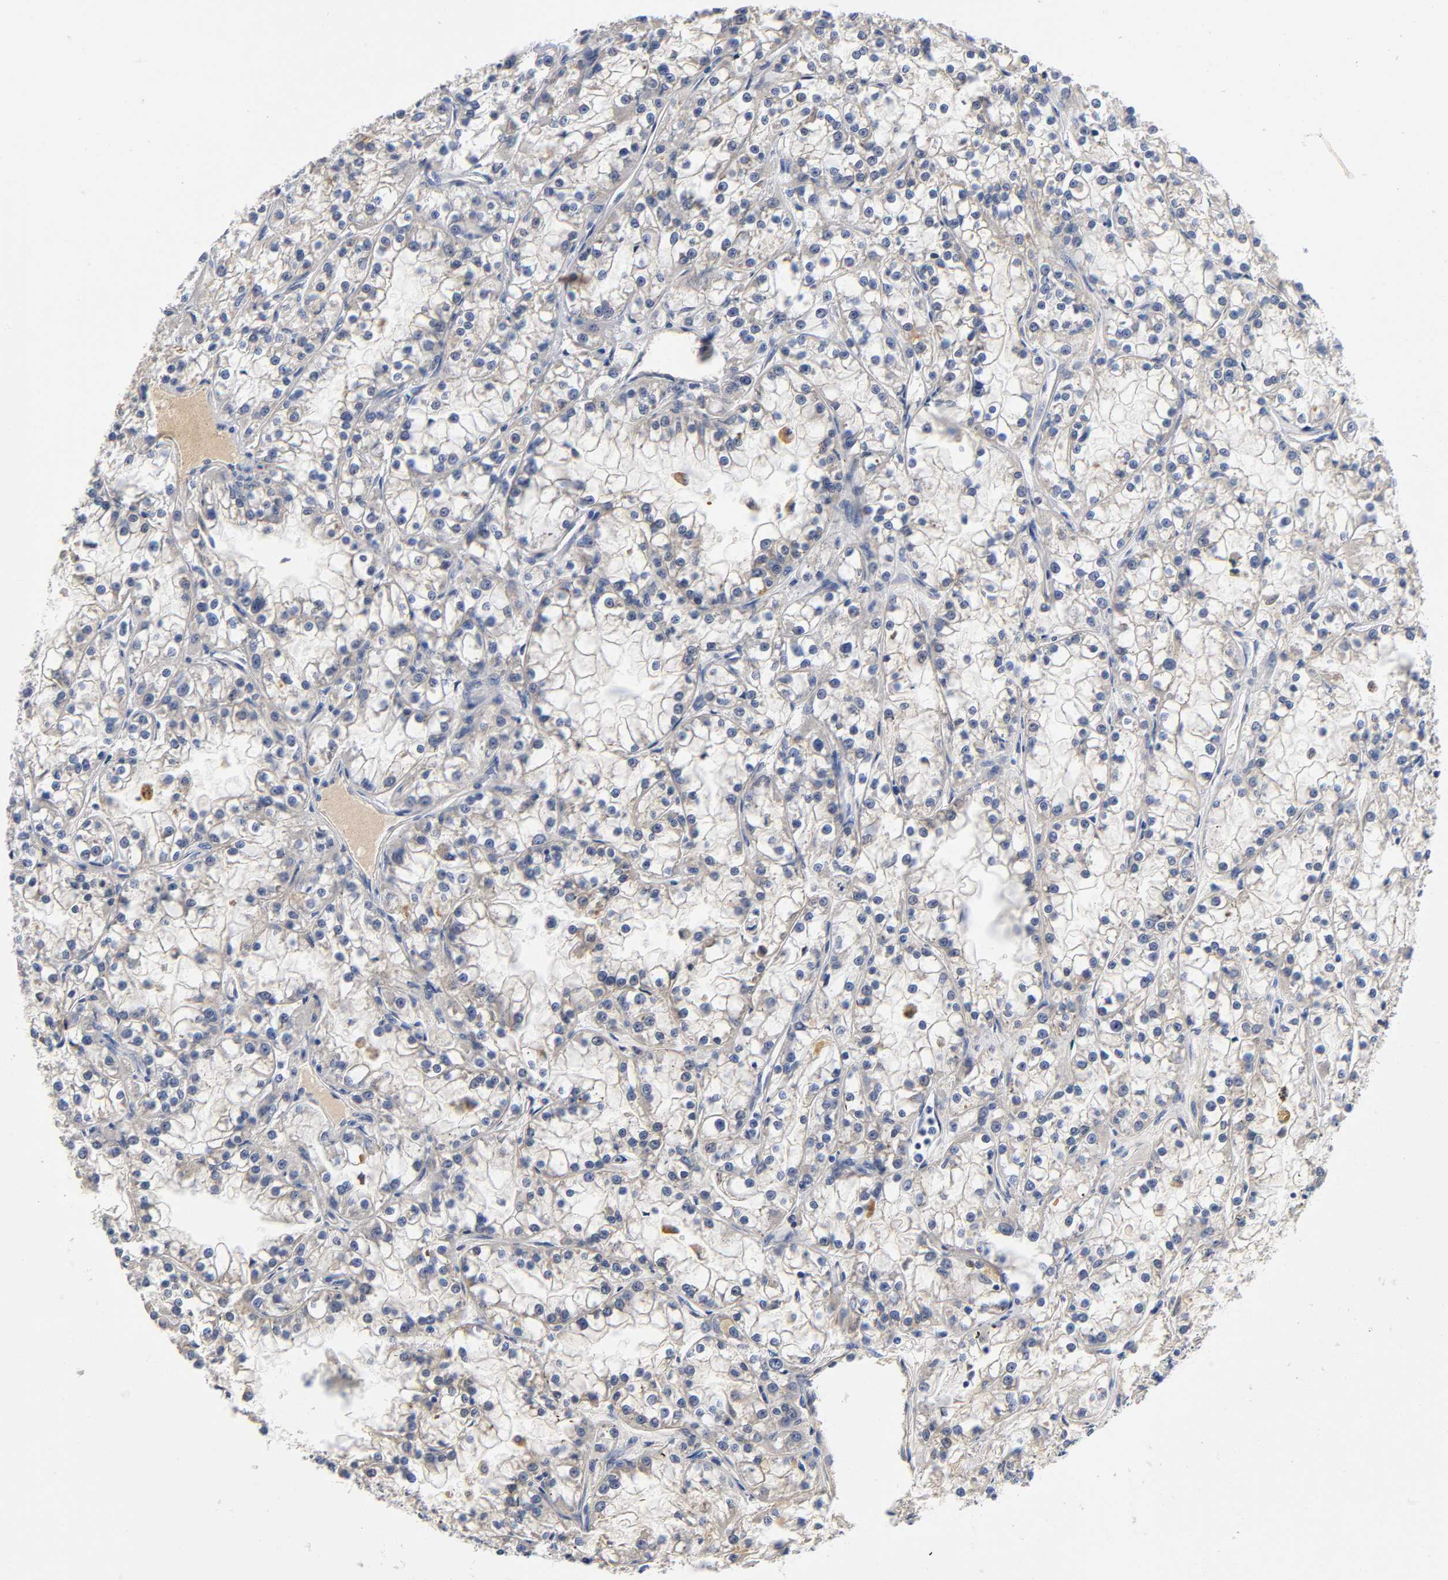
{"staining": {"intensity": "weak", "quantity": "25%-75%", "location": "cytoplasmic/membranous"}, "tissue": "renal cancer", "cell_type": "Tumor cells", "image_type": "cancer", "snomed": [{"axis": "morphology", "description": "Adenocarcinoma, NOS"}, {"axis": "topography", "description": "Kidney"}], "caption": "The photomicrograph exhibits a brown stain indicating the presence of a protein in the cytoplasmic/membranous of tumor cells in renal adenocarcinoma. (DAB (3,3'-diaminobenzidine) = brown stain, brightfield microscopy at high magnification).", "gene": "TNC", "patient": {"sex": "female", "age": 52}}